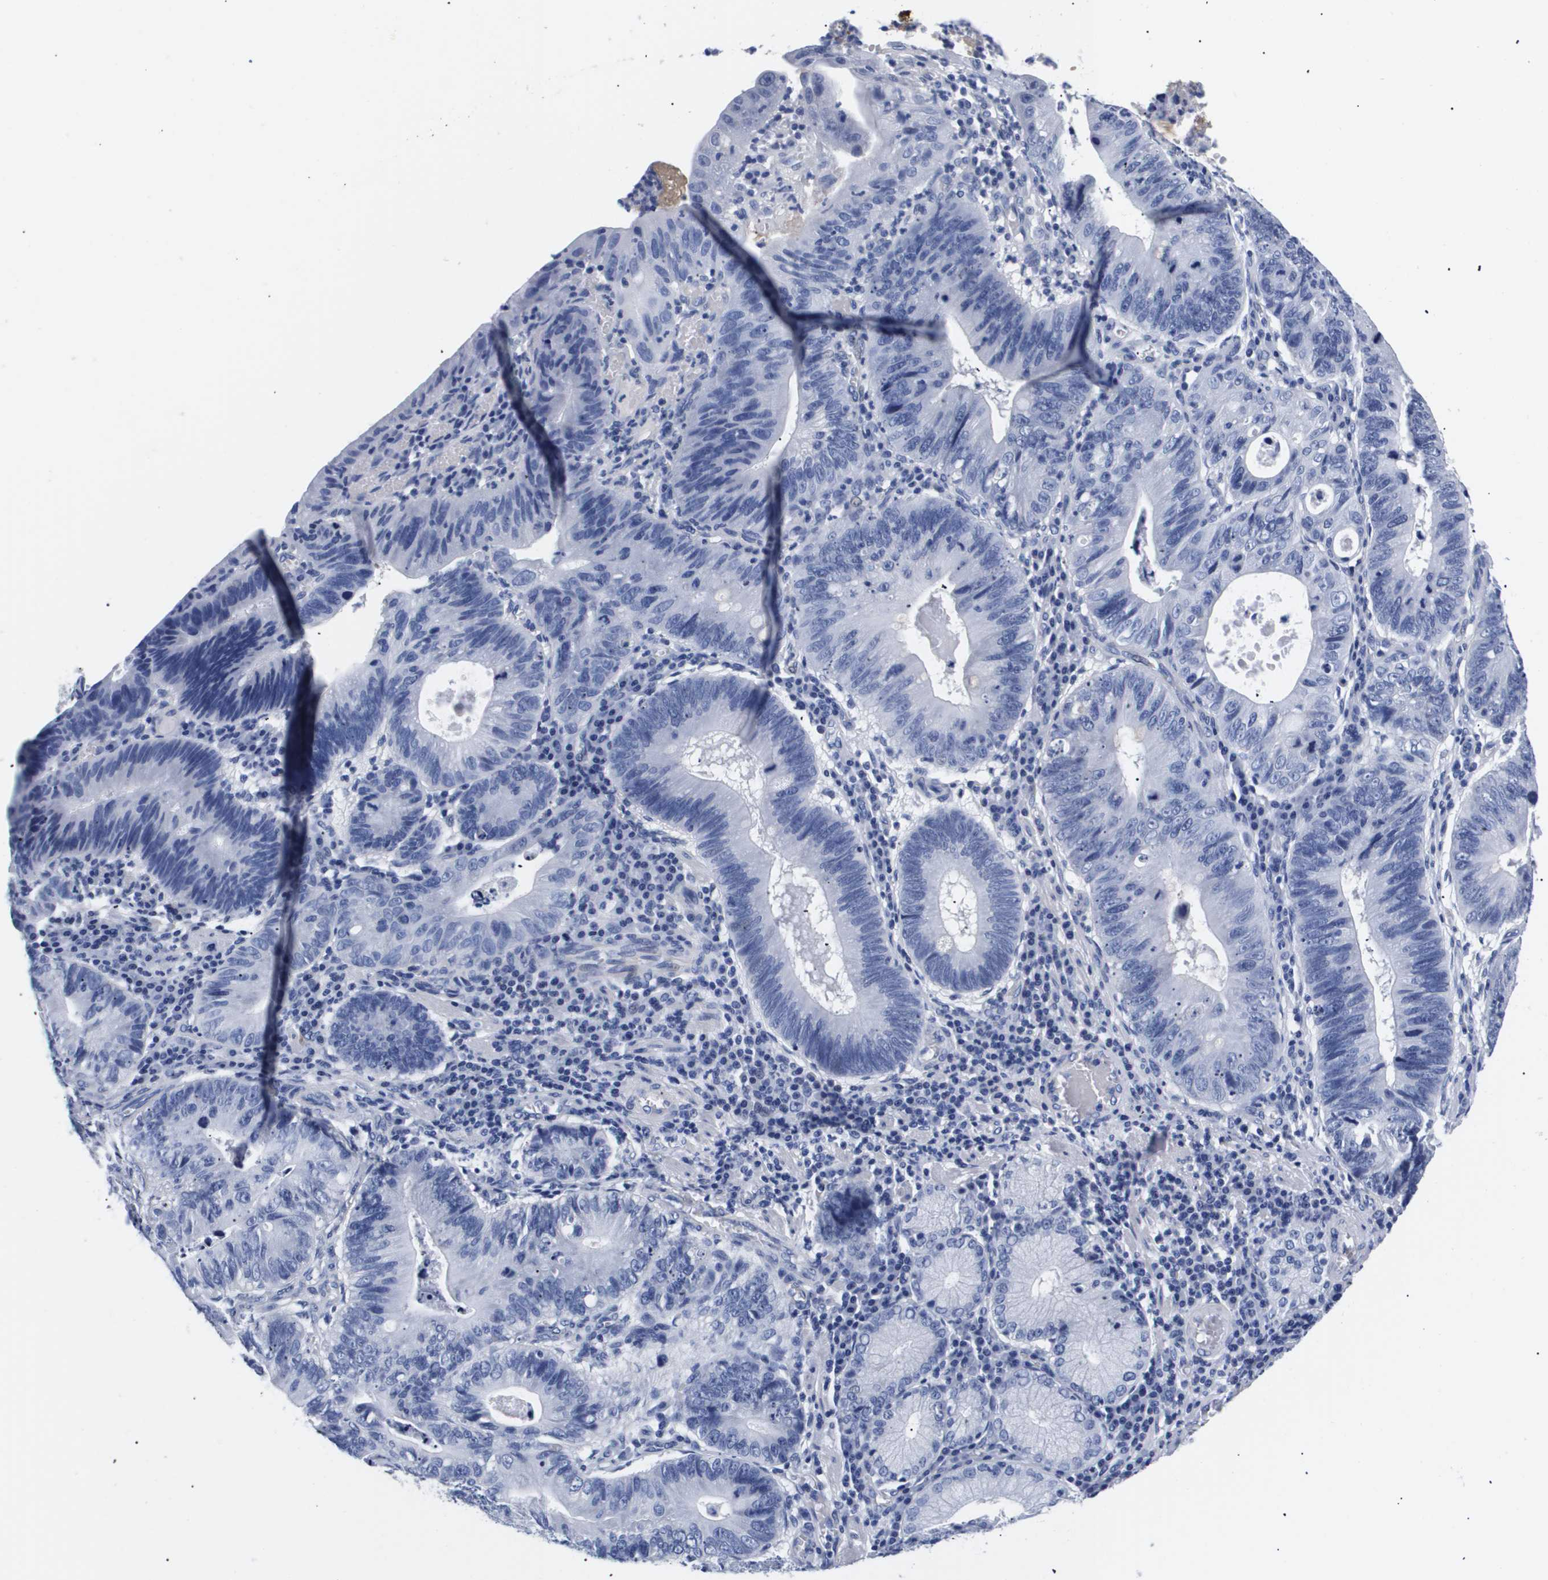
{"staining": {"intensity": "negative", "quantity": "none", "location": "none"}, "tissue": "stomach cancer", "cell_type": "Tumor cells", "image_type": "cancer", "snomed": [{"axis": "morphology", "description": "Adenocarcinoma, NOS"}, {"axis": "topography", "description": "Stomach"}], "caption": "This is a image of immunohistochemistry staining of adenocarcinoma (stomach), which shows no expression in tumor cells.", "gene": "ATP6V0A4", "patient": {"sex": "male", "age": 59}}